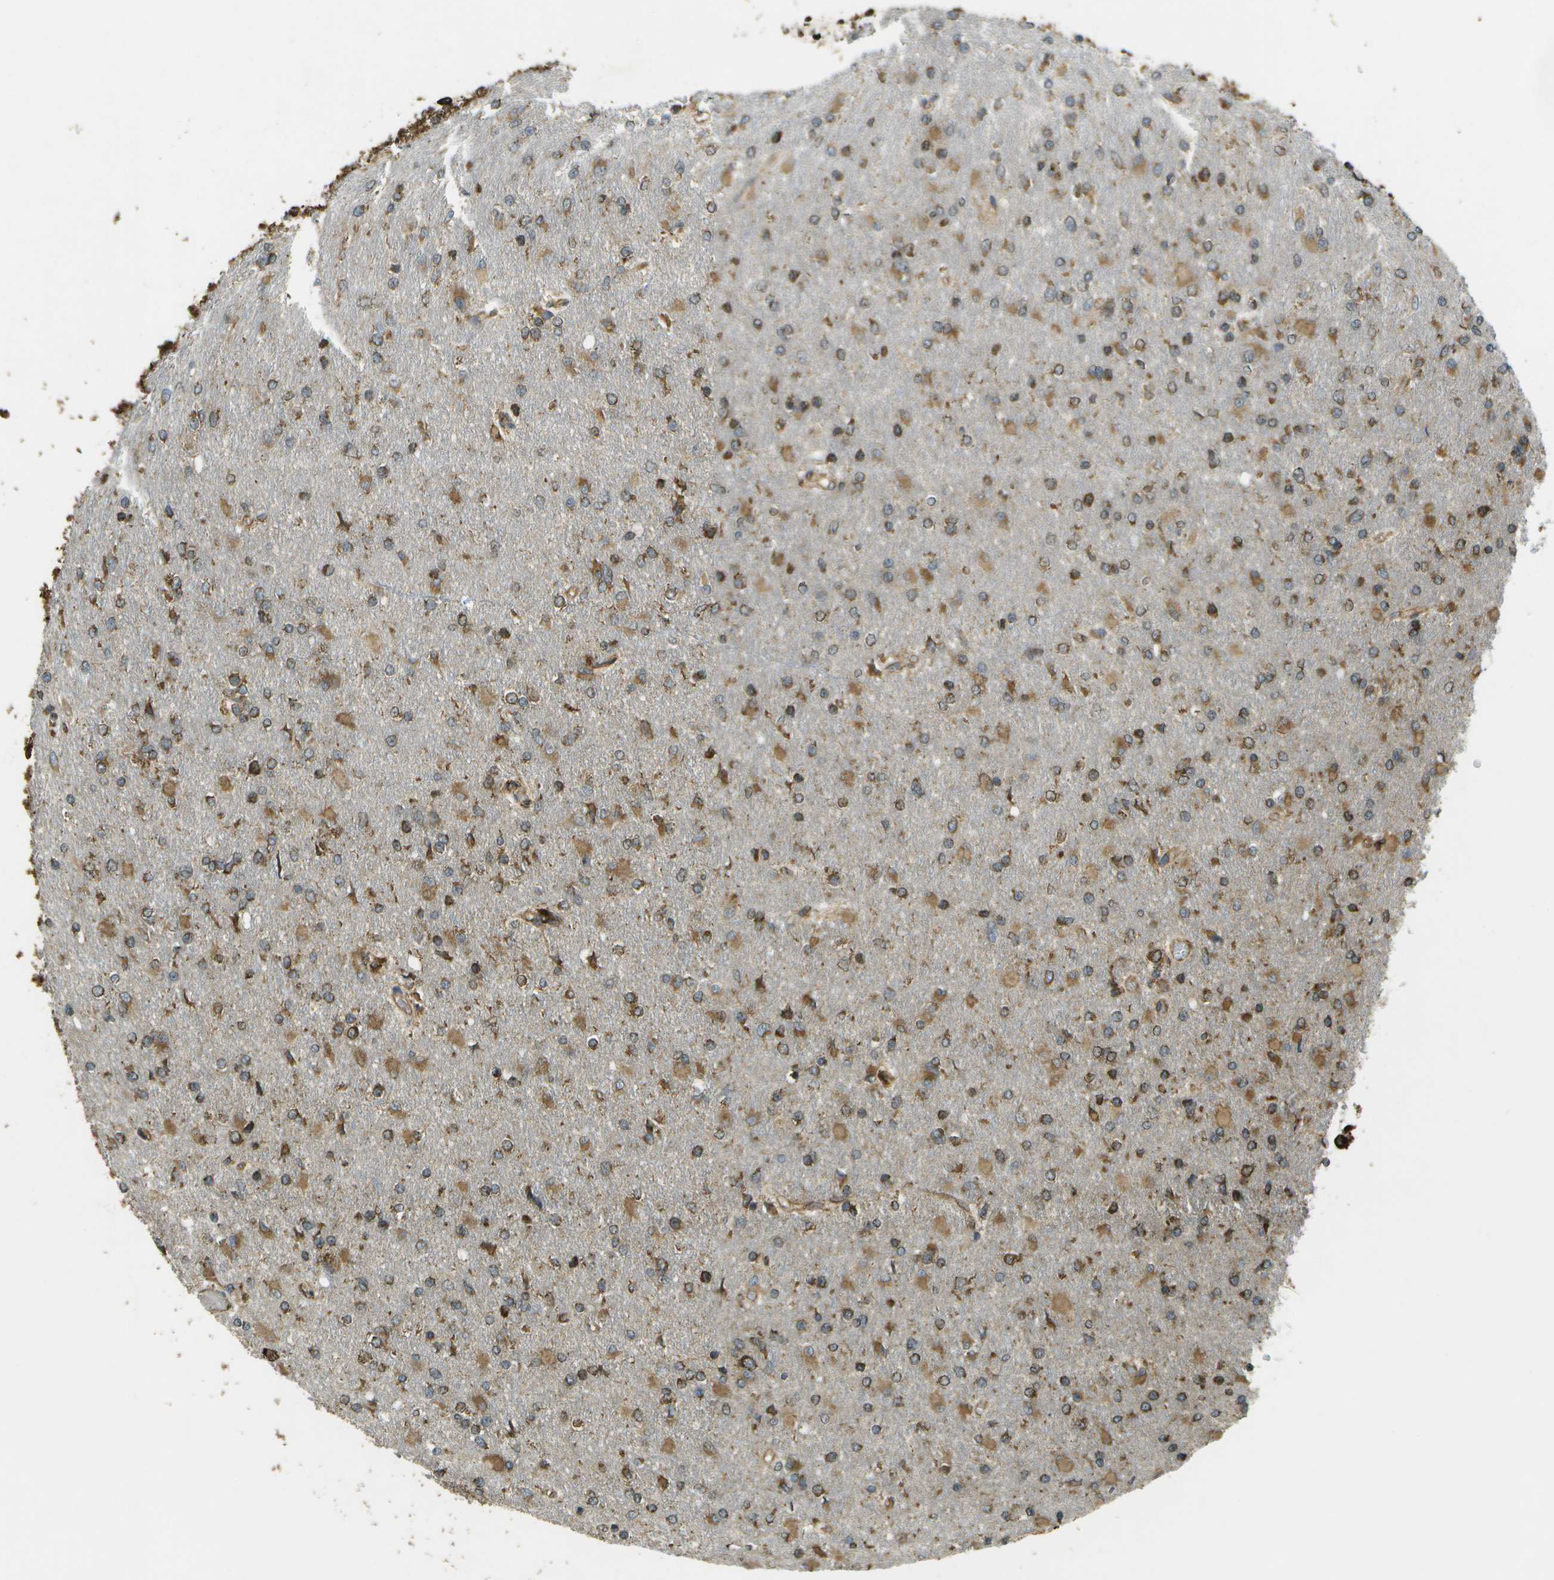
{"staining": {"intensity": "moderate", "quantity": ">75%", "location": "cytoplasmic/membranous"}, "tissue": "glioma", "cell_type": "Tumor cells", "image_type": "cancer", "snomed": [{"axis": "morphology", "description": "Glioma, malignant, High grade"}, {"axis": "topography", "description": "Cerebral cortex"}], "caption": "Immunohistochemical staining of high-grade glioma (malignant) shows medium levels of moderate cytoplasmic/membranous expression in about >75% of tumor cells.", "gene": "PDIA4", "patient": {"sex": "female", "age": 36}}